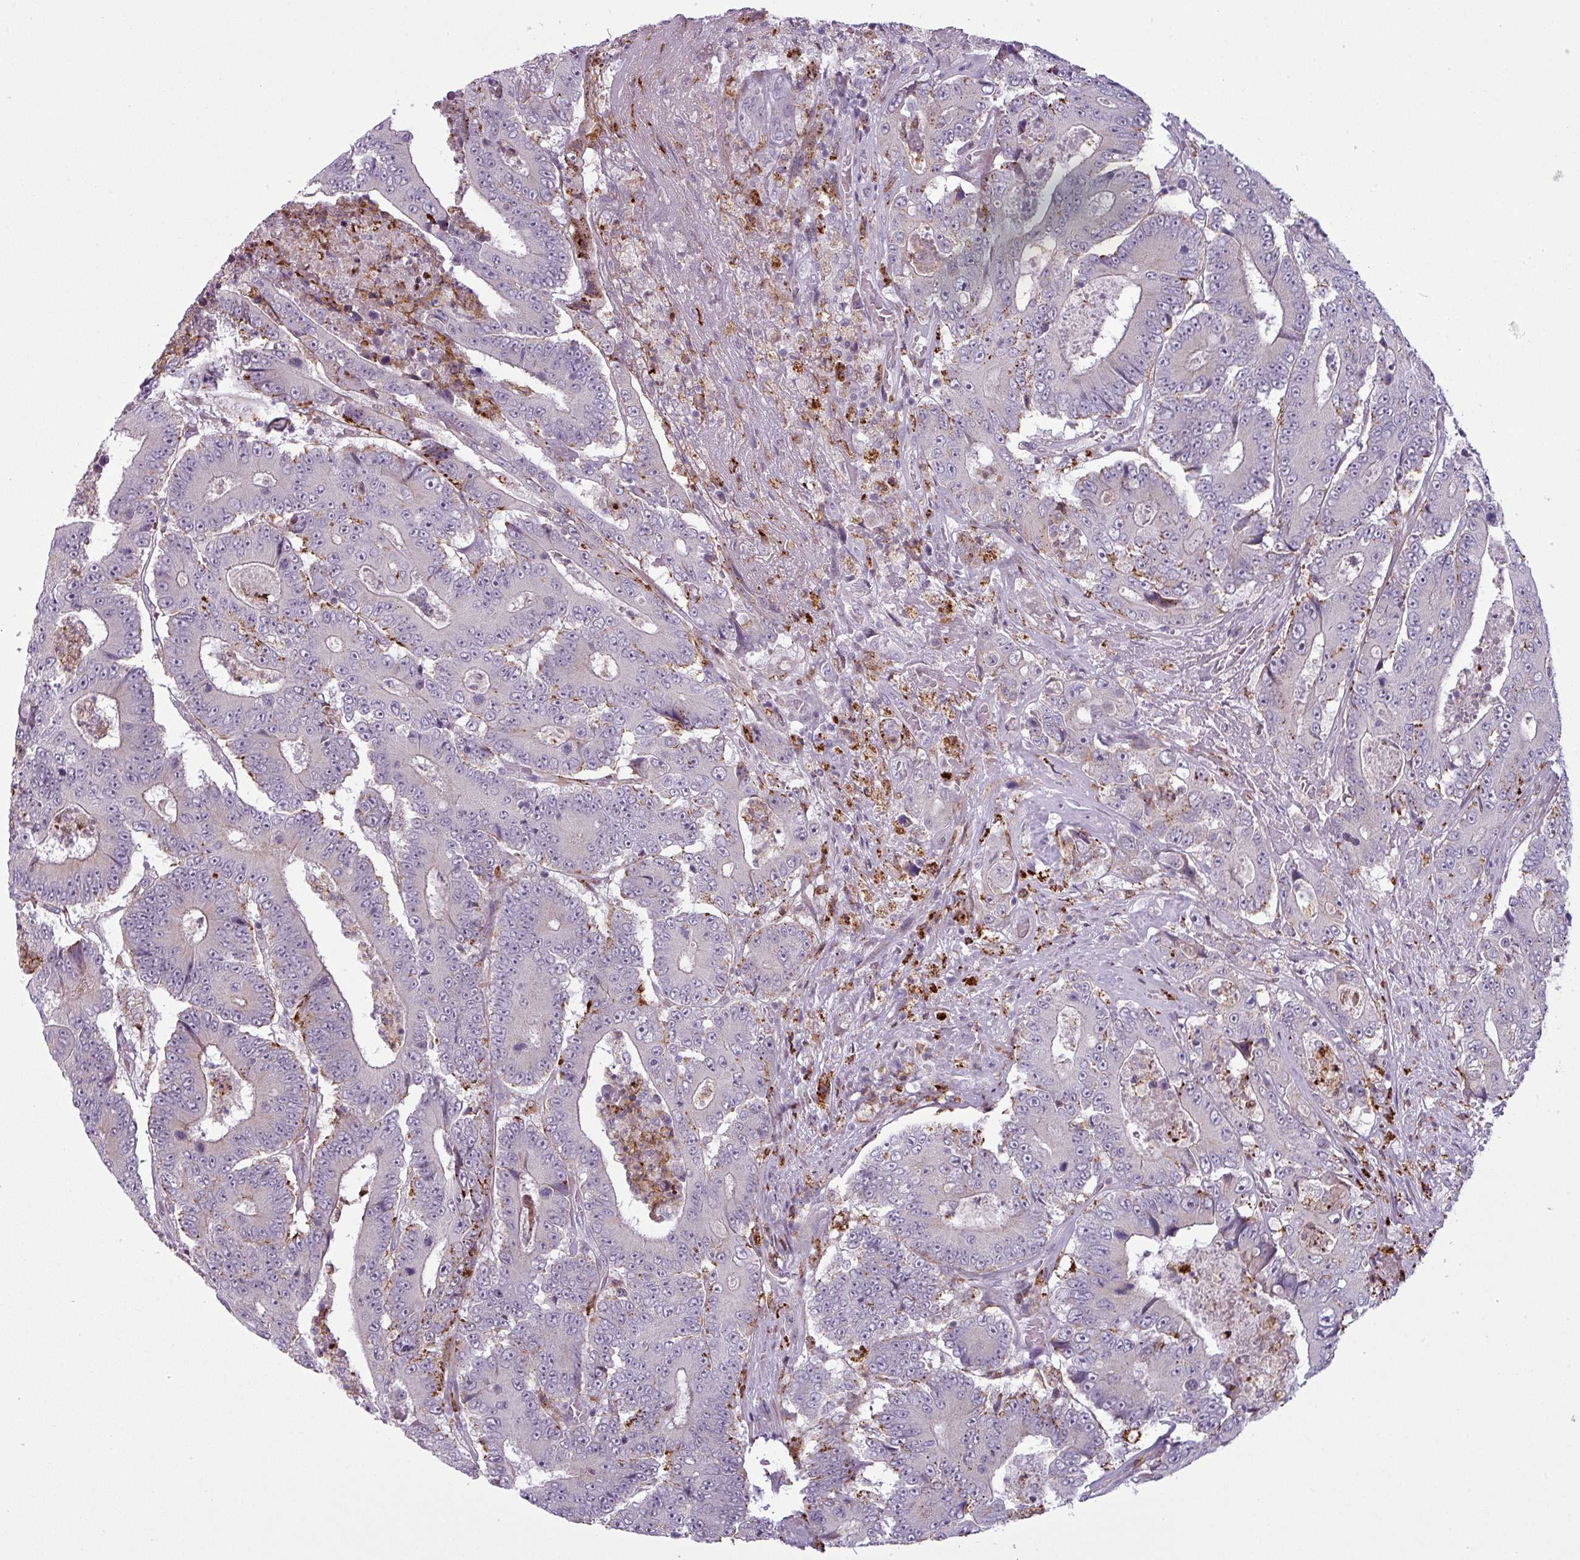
{"staining": {"intensity": "weak", "quantity": "<25%", "location": "cytoplasmic/membranous"}, "tissue": "colorectal cancer", "cell_type": "Tumor cells", "image_type": "cancer", "snomed": [{"axis": "morphology", "description": "Adenocarcinoma, NOS"}, {"axis": "topography", "description": "Colon"}], "caption": "Image shows no protein positivity in tumor cells of colorectal cancer (adenocarcinoma) tissue.", "gene": "MAP7D2", "patient": {"sex": "male", "age": 83}}